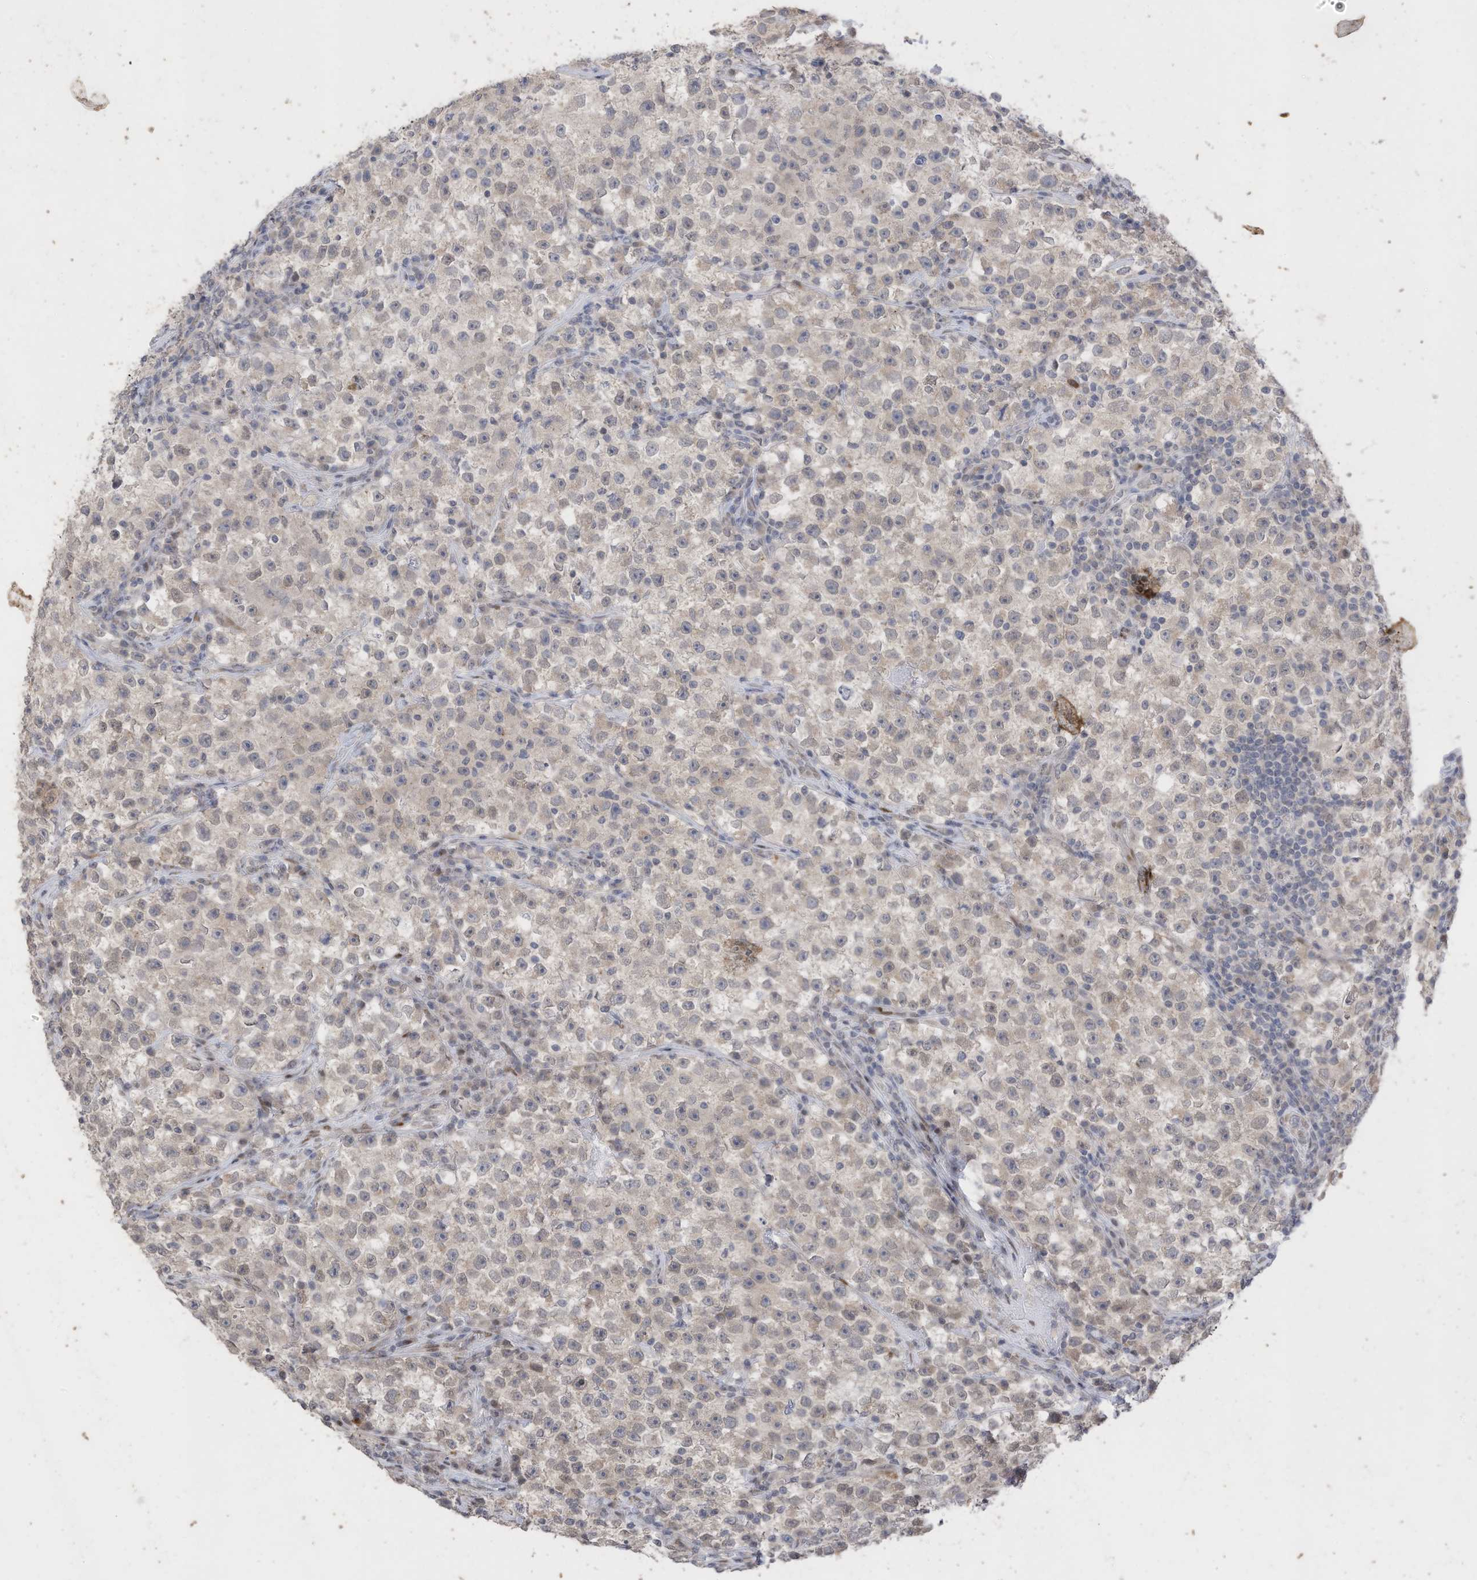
{"staining": {"intensity": "negative", "quantity": "none", "location": "none"}, "tissue": "testis cancer", "cell_type": "Tumor cells", "image_type": "cancer", "snomed": [{"axis": "morphology", "description": "Seminoma, NOS"}, {"axis": "topography", "description": "Testis"}], "caption": "An IHC micrograph of testis cancer is shown. There is no staining in tumor cells of testis cancer. The staining is performed using DAB brown chromogen with nuclei counter-stained in using hematoxylin.", "gene": "RABL3", "patient": {"sex": "male", "age": 22}}